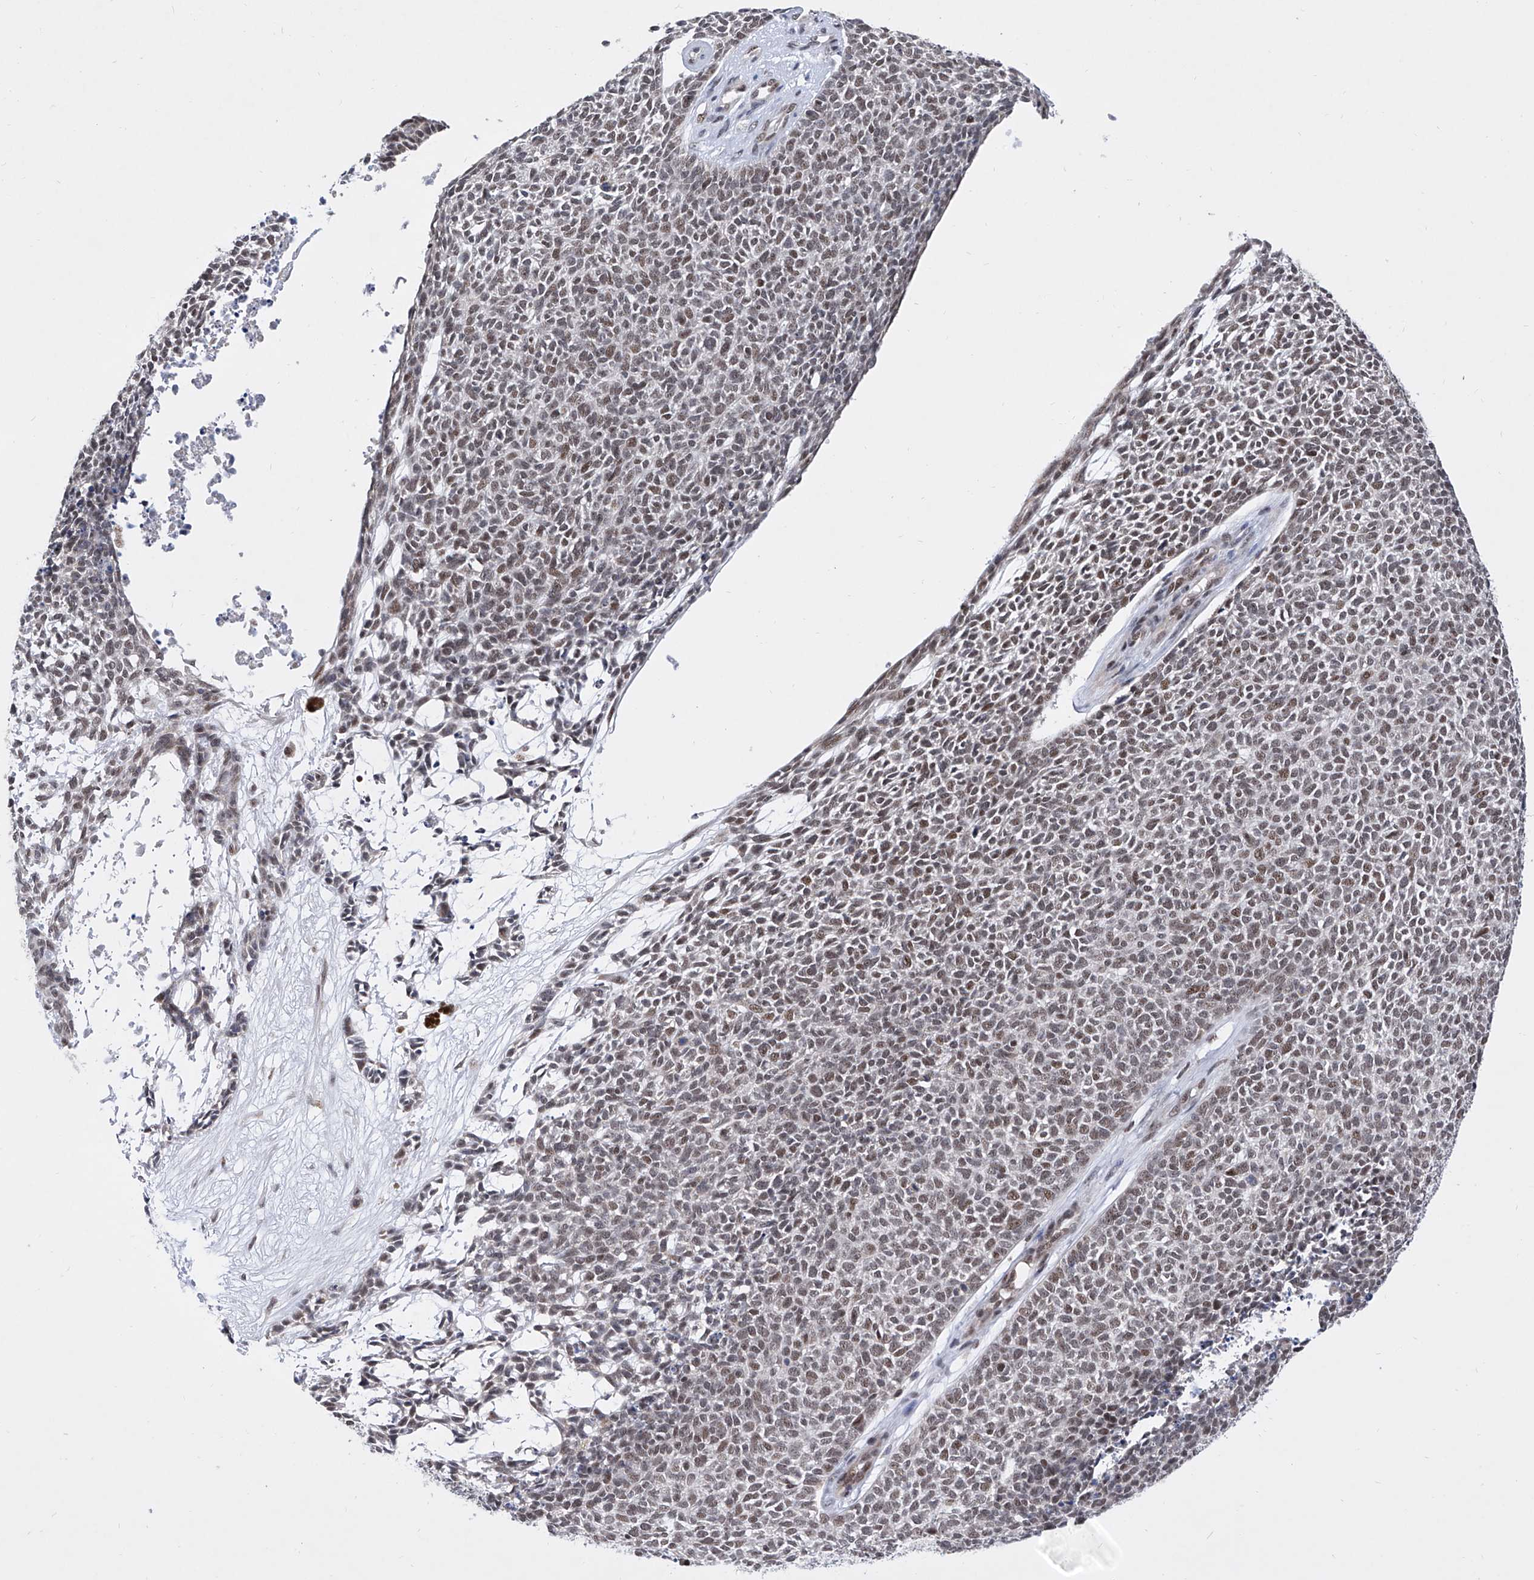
{"staining": {"intensity": "weak", "quantity": "25%-75%", "location": "nuclear"}, "tissue": "skin cancer", "cell_type": "Tumor cells", "image_type": "cancer", "snomed": [{"axis": "morphology", "description": "Basal cell carcinoma"}, {"axis": "topography", "description": "Skin"}], "caption": "A micrograph of human skin cancer stained for a protein shows weak nuclear brown staining in tumor cells.", "gene": "RAD54L", "patient": {"sex": "female", "age": 84}}